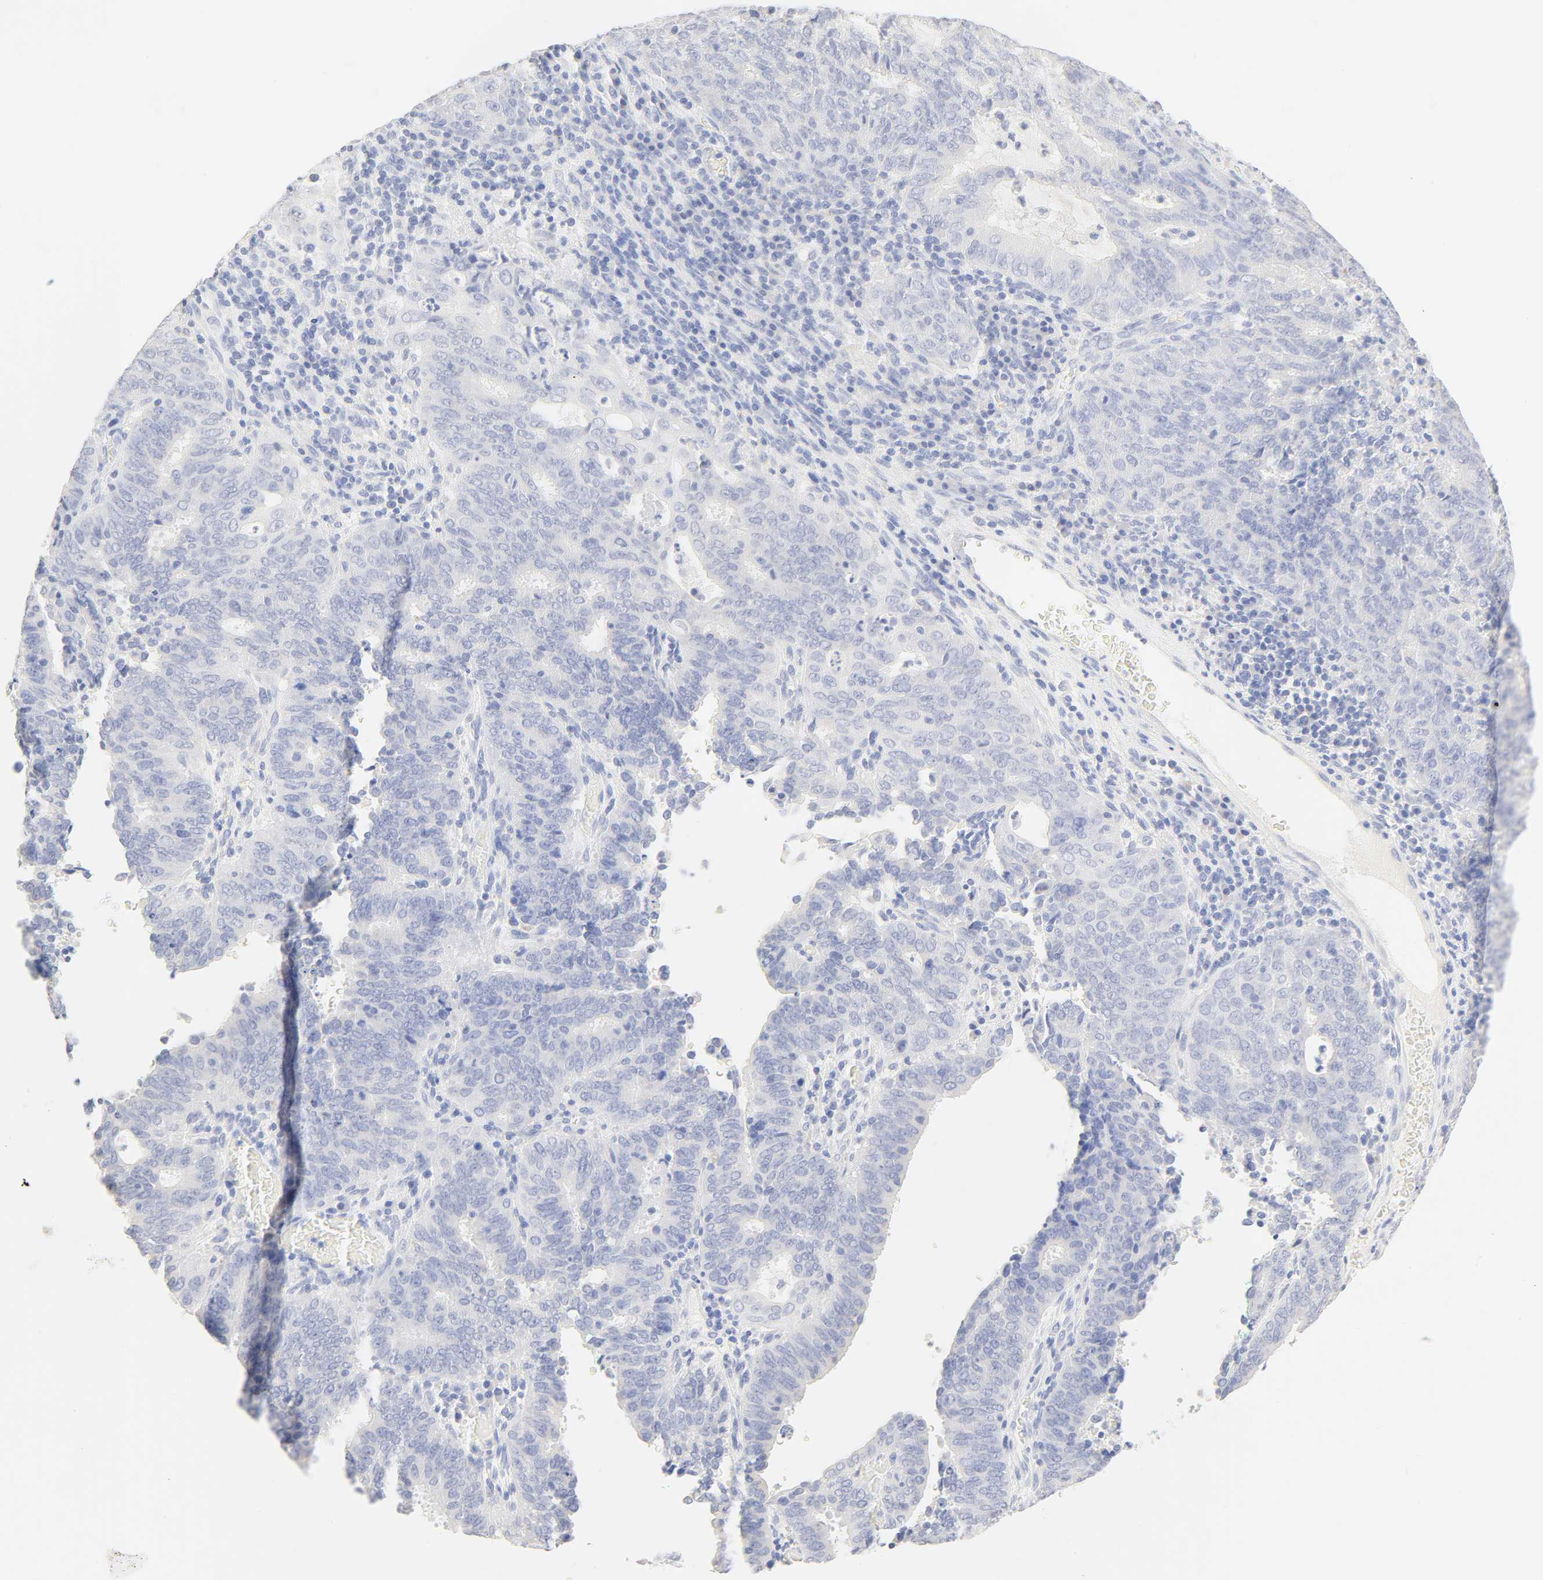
{"staining": {"intensity": "negative", "quantity": "none", "location": "none"}, "tissue": "cervical cancer", "cell_type": "Tumor cells", "image_type": "cancer", "snomed": [{"axis": "morphology", "description": "Adenocarcinoma, NOS"}, {"axis": "topography", "description": "Cervix"}], "caption": "Image shows no protein staining in tumor cells of adenocarcinoma (cervical) tissue.", "gene": "SLCO1B3", "patient": {"sex": "female", "age": 44}}